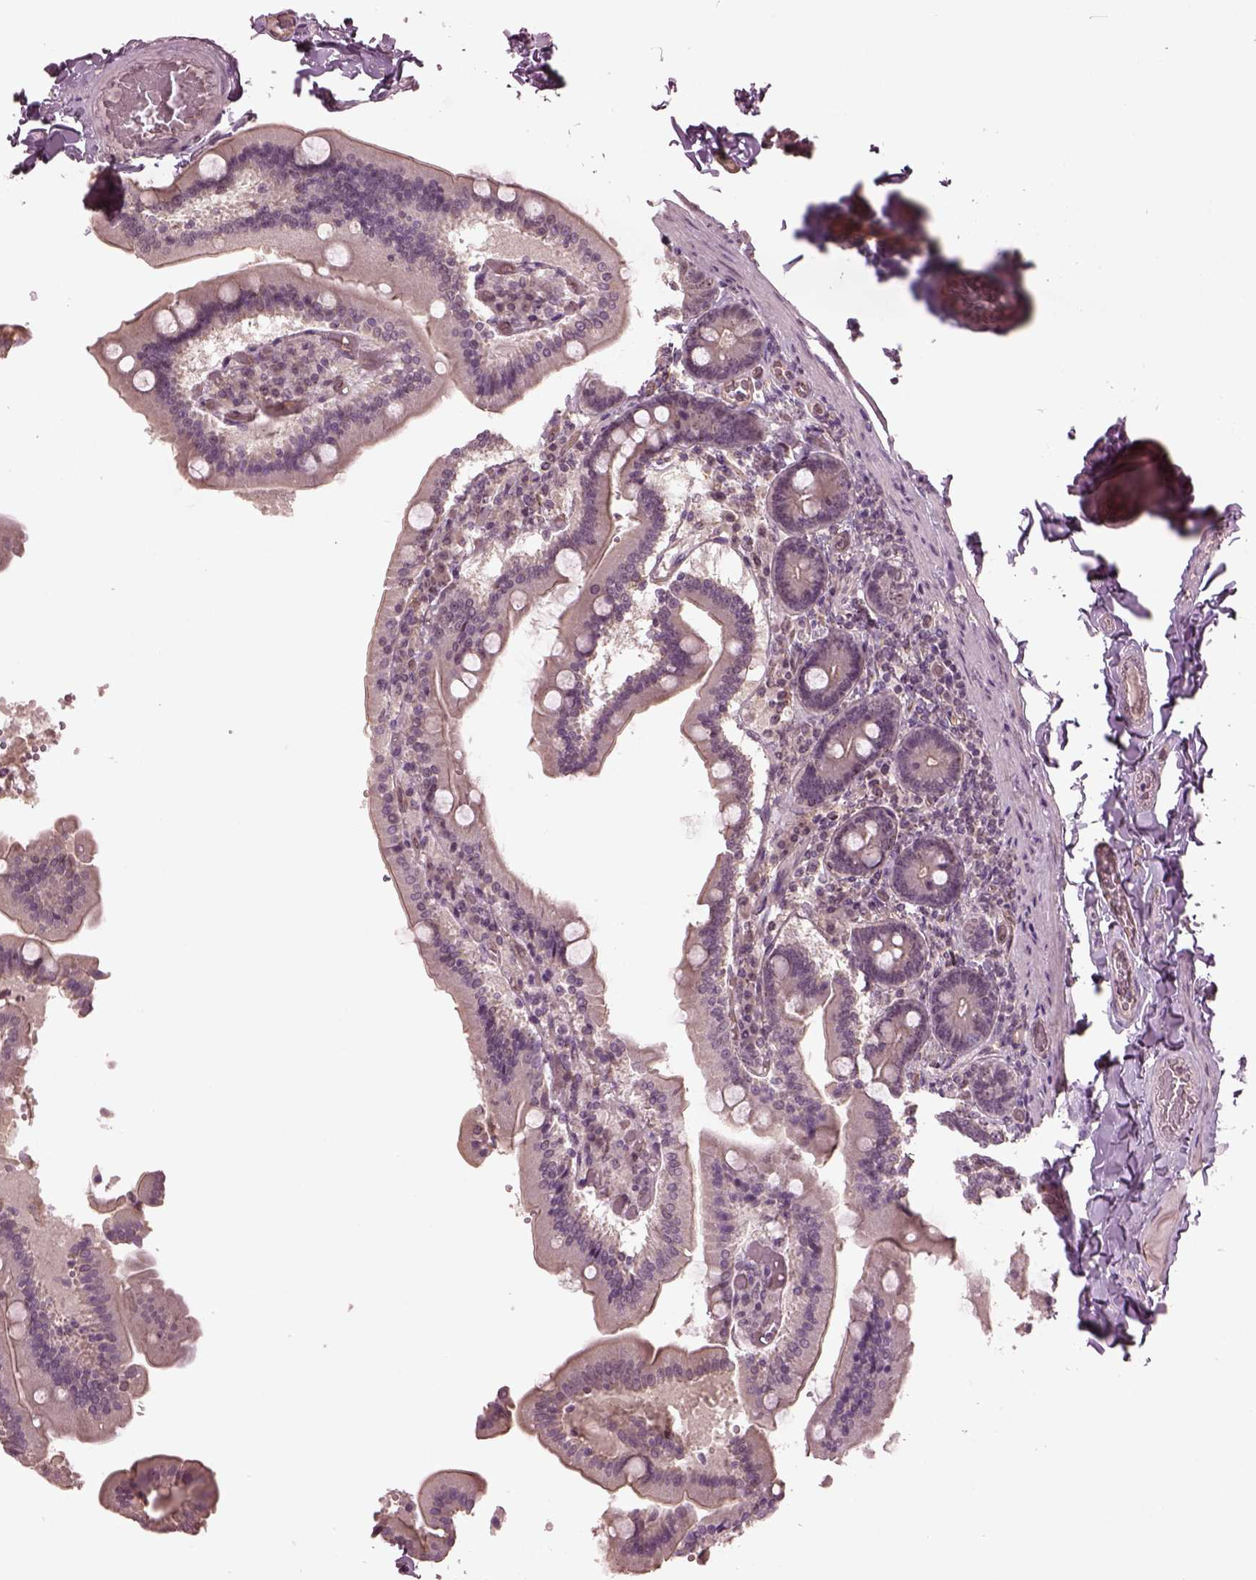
{"staining": {"intensity": "weak", "quantity": "<25%", "location": "cytoplasmic/membranous,nuclear"}, "tissue": "duodenum", "cell_type": "Glandular cells", "image_type": "normal", "snomed": [{"axis": "morphology", "description": "Normal tissue, NOS"}, {"axis": "topography", "description": "Duodenum"}], "caption": "This photomicrograph is of benign duodenum stained with immunohistochemistry to label a protein in brown with the nuclei are counter-stained blue. There is no positivity in glandular cells. (Immunohistochemistry (ihc), brightfield microscopy, high magnification).", "gene": "GNRH1", "patient": {"sex": "female", "age": 62}}